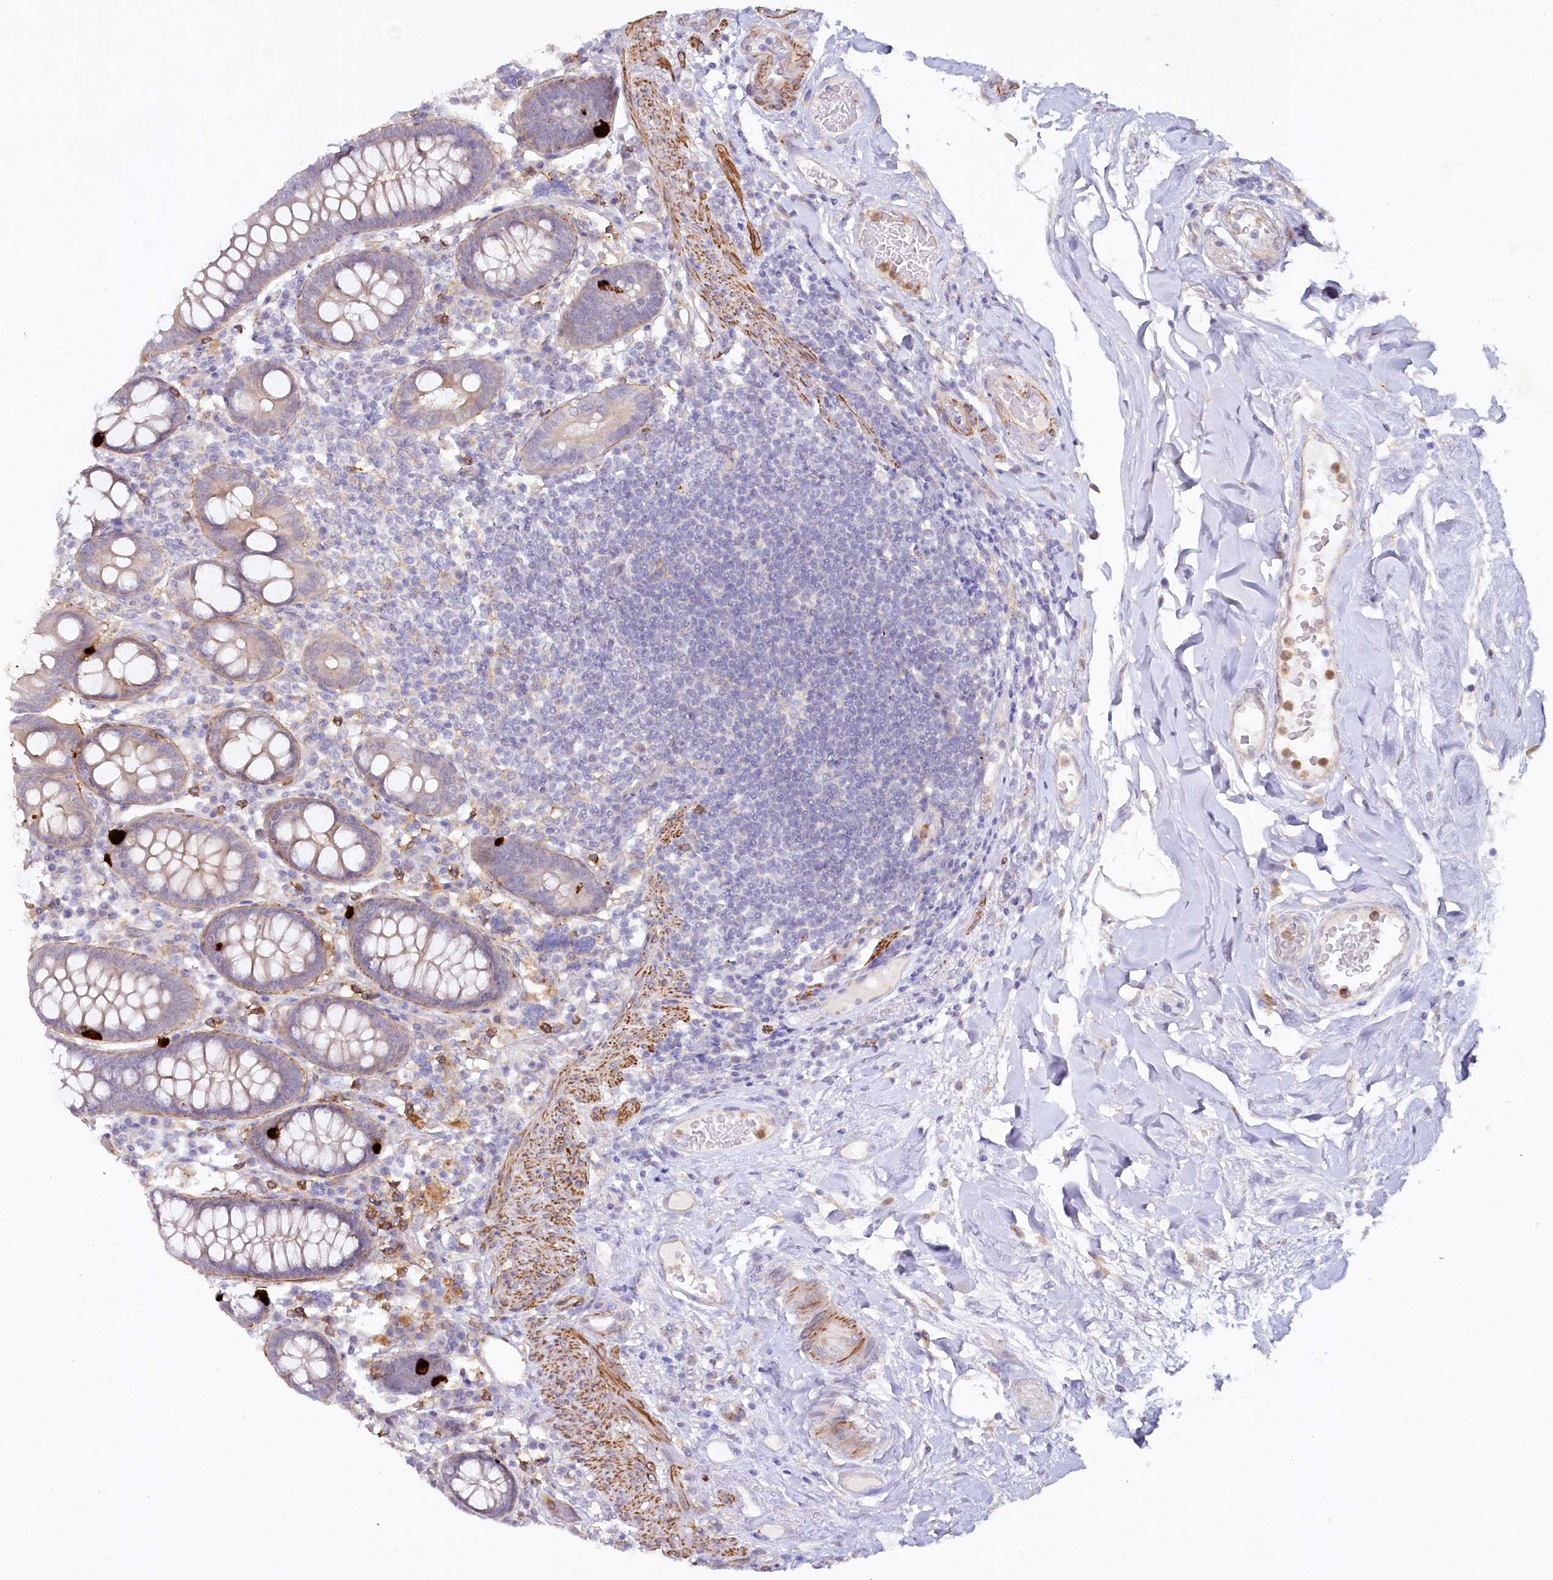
{"staining": {"intensity": "moderate", "quantity": "25%-75%", "location": "cytoplasmic/membranous"}, "tissue": "colon", "cell_type": "Endothelial cells", "image_type": "normal", "snomed": [{"axis": "morphology", "description": "Normal tissue, NOS"}, {"axis": "topography", "description": "Colon"}], "caption": "IHC micrograph of normal colon: colon stained using IHC demonstrates medium levels of moderate protein expression localized specifically in the cytoplasmic/membranous of endothelial cells, appearing as a cytoplasmic/membranous brown color.", "gene": "ALDH3B1", "patient": {"sex": "female", "age": 79}}